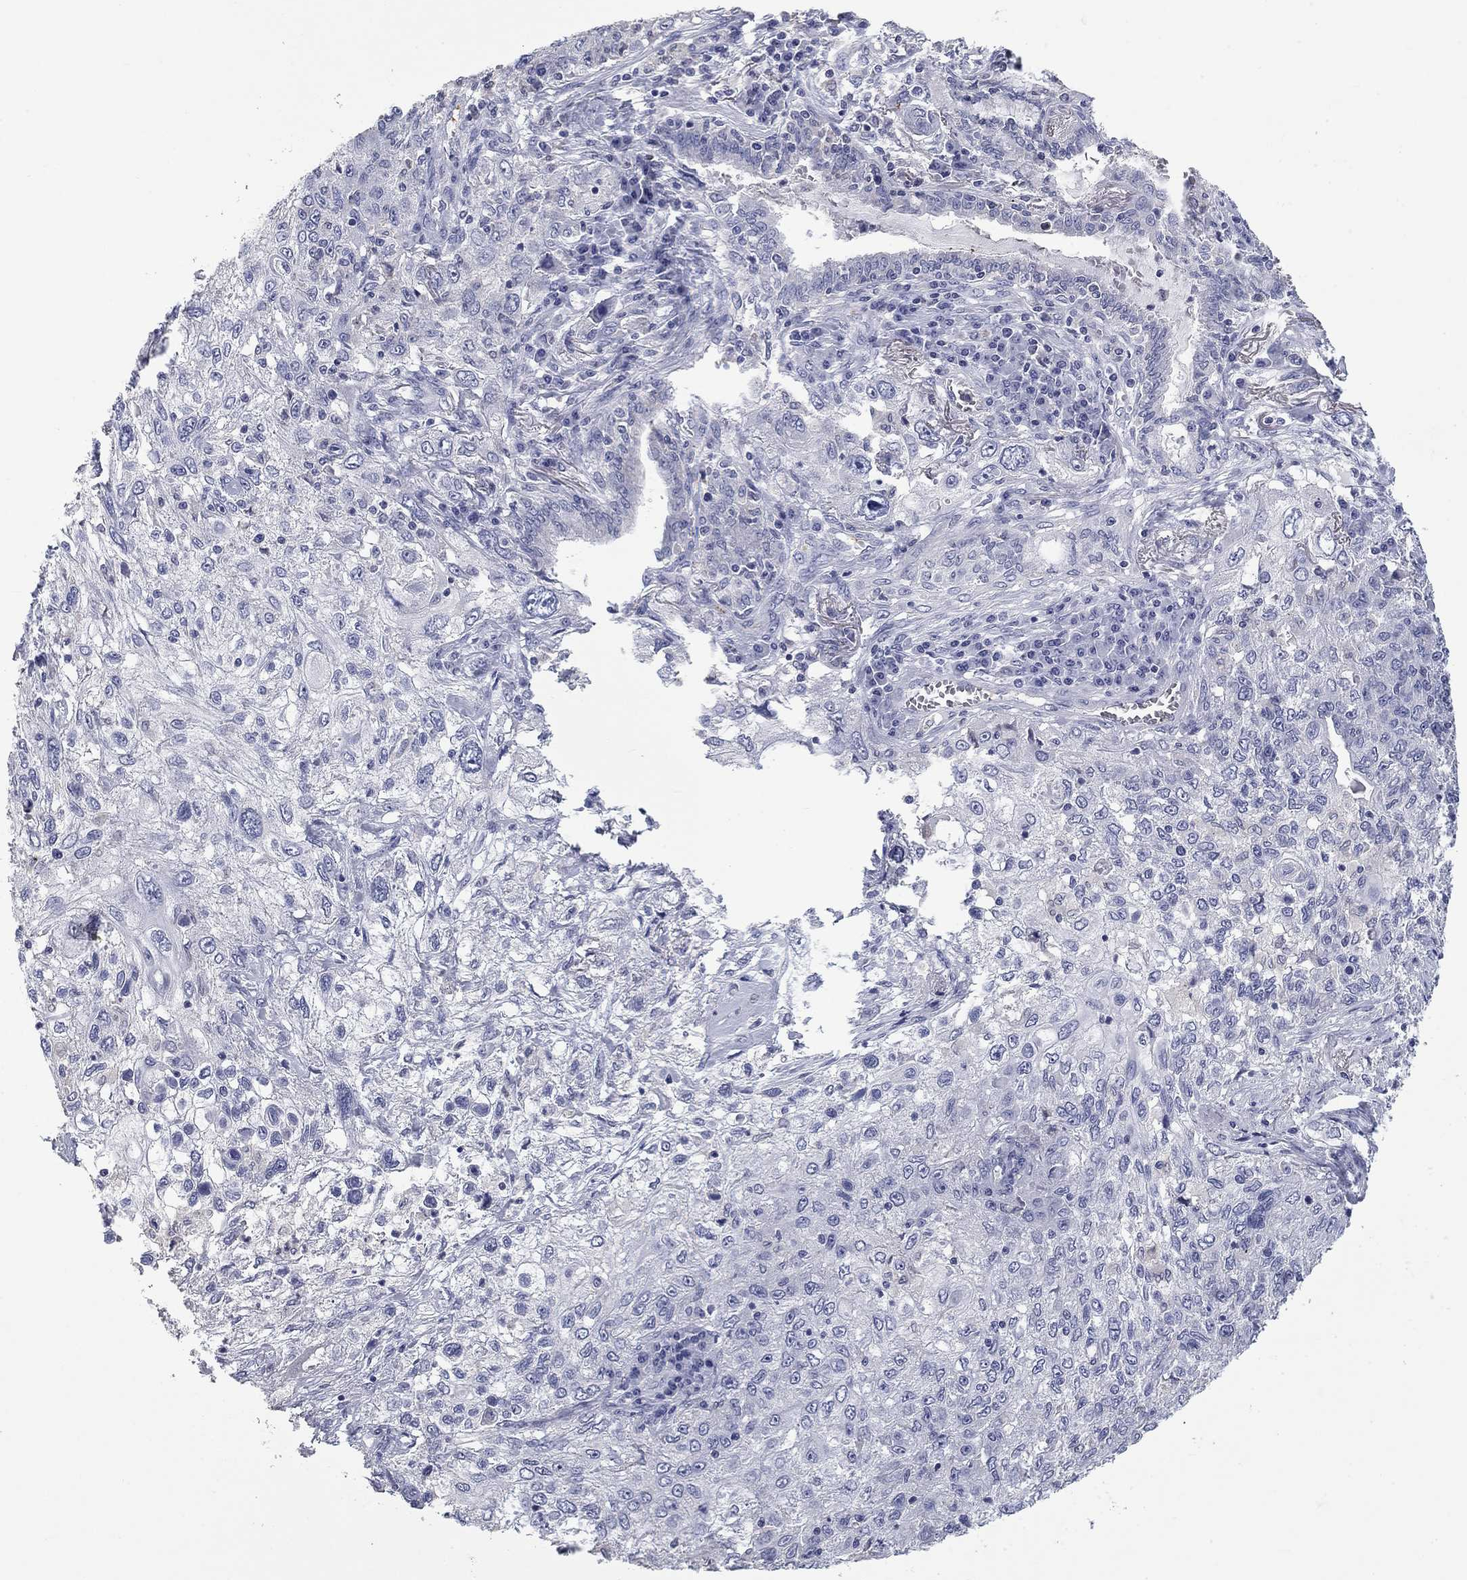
{"staining": {"intensity": "negative", "quantity": "none", "location": "none"}, "tissue": "lung cancer", "cell_type": "Tumor cells", "image_type": "cancer", "snomed": [{"axis": "morphology", "description": "Squamous cell carcinoma, NOS"}, {"axis": "topography", "description": "Lung"}], "caption": "Lung squamous cell carcinoma stained for a protein using immunohistochemistry (IHC) reveals no positivity tumor cells.", "gene": "PLEK", "patient": {"sex": "female", "age": 69}}